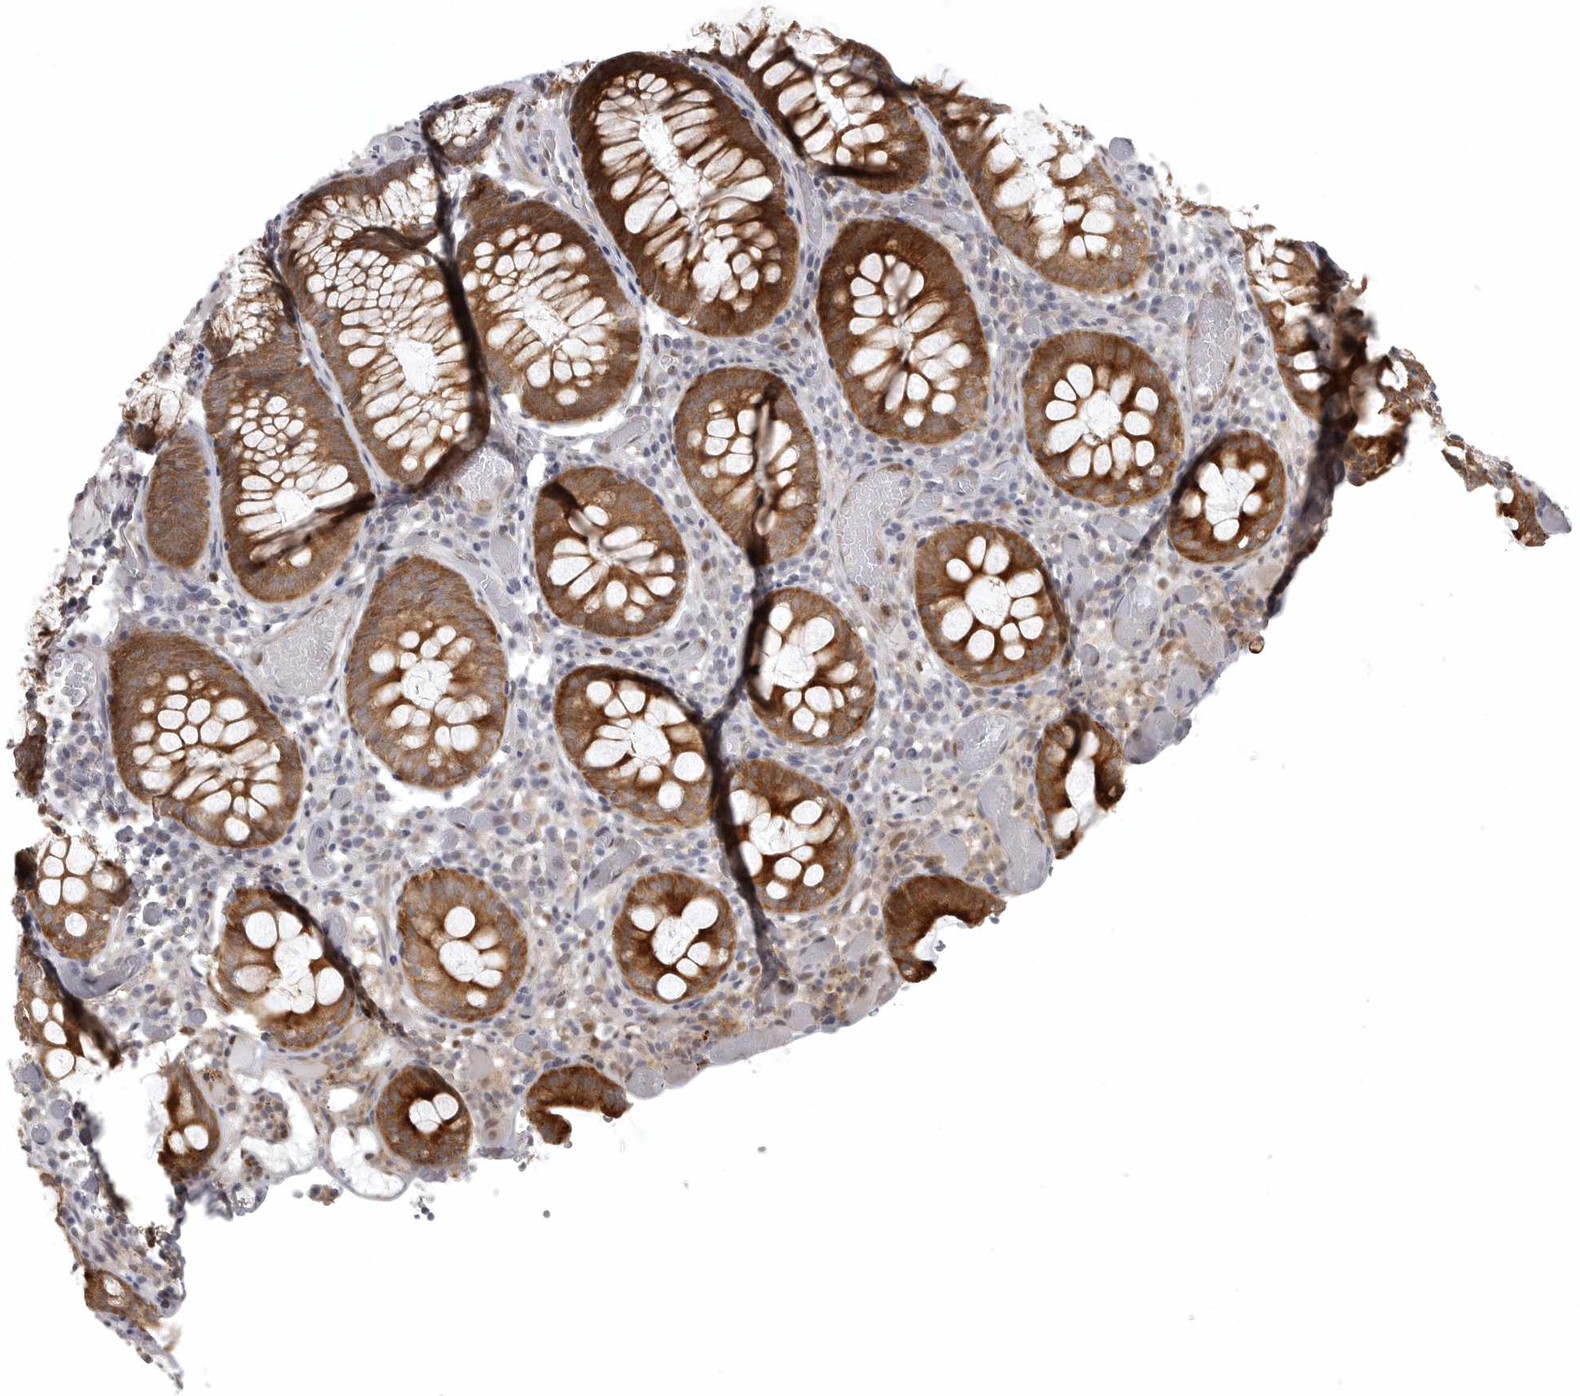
{"staining": {"intensity": "weak", "quantity": ">75%", "location": "cytoplasmic/membranous"}, "tissue": "colon", "cell_type": "Endothelial cells", "image_type": "normal", "snomed": [{"axis": "morphology", "description": "Normal tissue, NOS"}, {"axis": "topography", "description": "Colon"}], "caption": "The image displays immunohistochemical staining of unremarkable colon. There is weak cytoplasmic/membranous expression is appreciated in approximately >75% of endothelial cells.", "gene": "POLE2", "patient": {"sex": "male", "age": 14}}